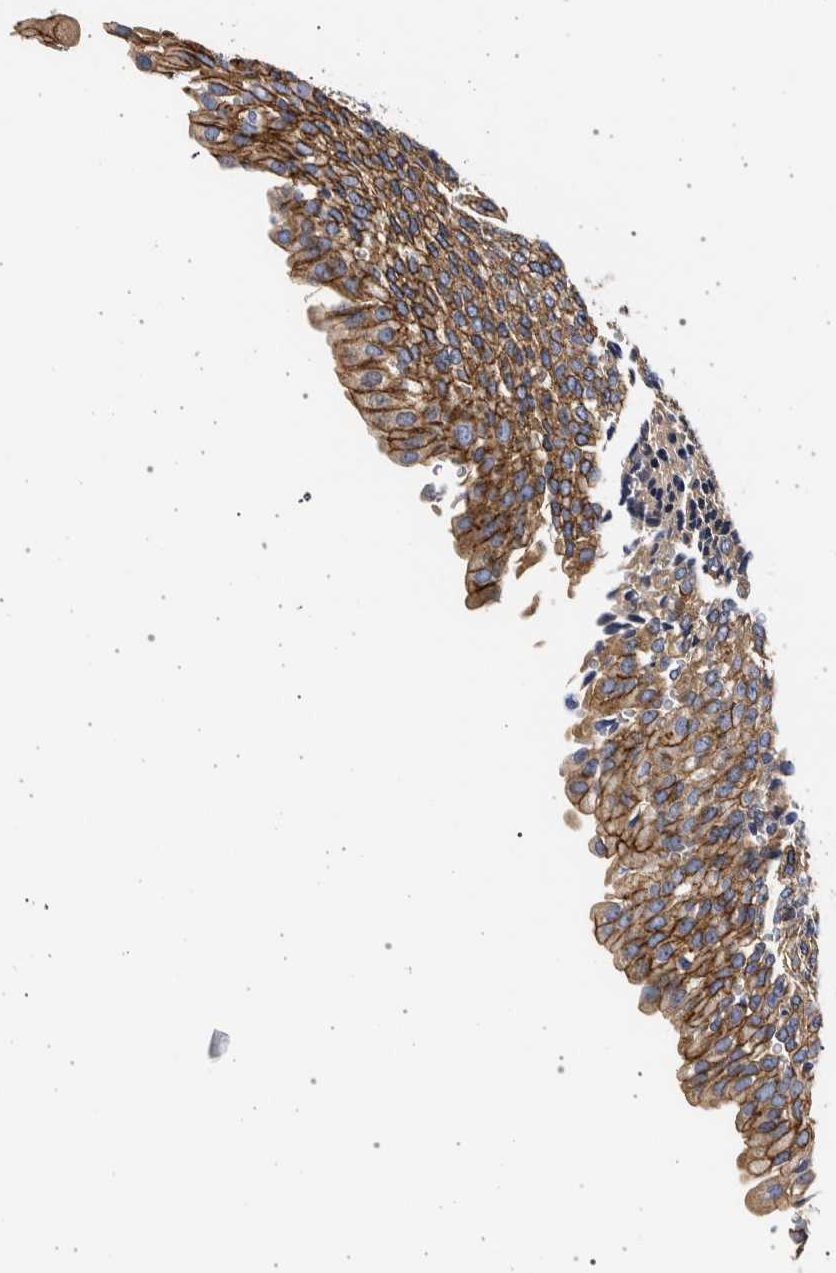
{"staining": {"intensity": "moderate", "quantity": ">75%", "location": "cytoplasmic/membranous"}, "tissue": "urinary bladder", "cell_type": "Urothelial cells", "image_type": "normal", "snomed": [{"axis": "morphology", "description": "Urothelial carcinoma, High grade"}, {"axis": "topography", "description": "Urinary bladder"}], "caption": "Unremarkable urinary bladder was stained to show a protein in brown. There is medium levels of moderate cytoplasmic/membranous positivity in about >75% of urothelial cells.", "gene": "NIBAN2", "patient": {"sex": "male", "age": 46}}